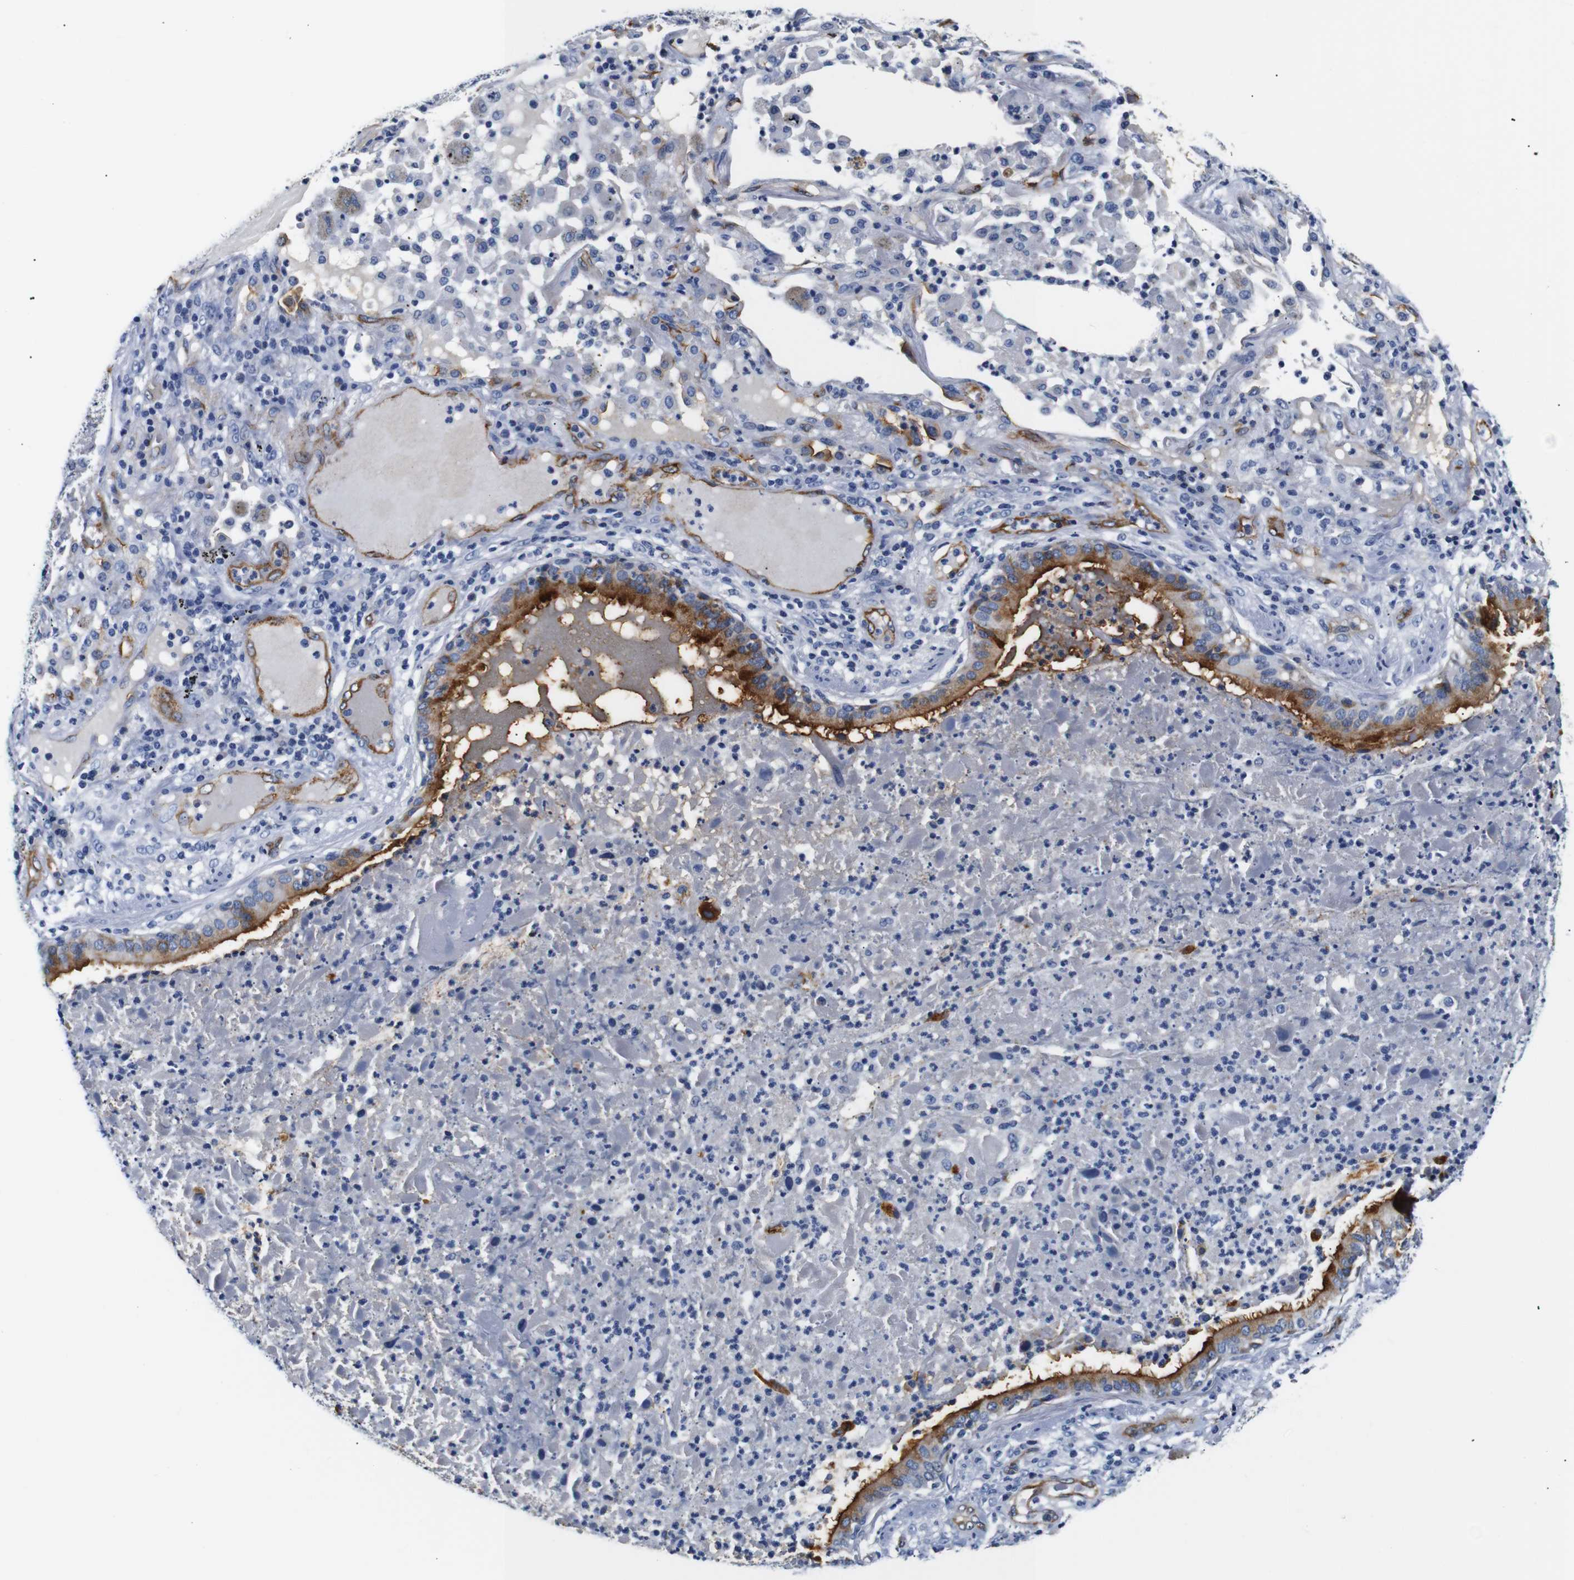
{"staining": {"intensity": "moderate", "quantity": "<25%", "location": "cytoplasmic/membranous"}, "tissue": "lung cancer", "cell_type": "Tumor cells", "image_type": "cancer", "snomed": [{"axis": "morphology", "description": "Squamous cell carcinoma, NOS"}, {"axis": "topography", "description": "Lung"}], "caption": "A histopathology image of human lung squamous cell carcinoma stained for a protein displays moderate cytoplasmic/membranous brown staining in tumor cells.", "gene": "MUC4", "patient": {"sex": "male", "age": 57}}